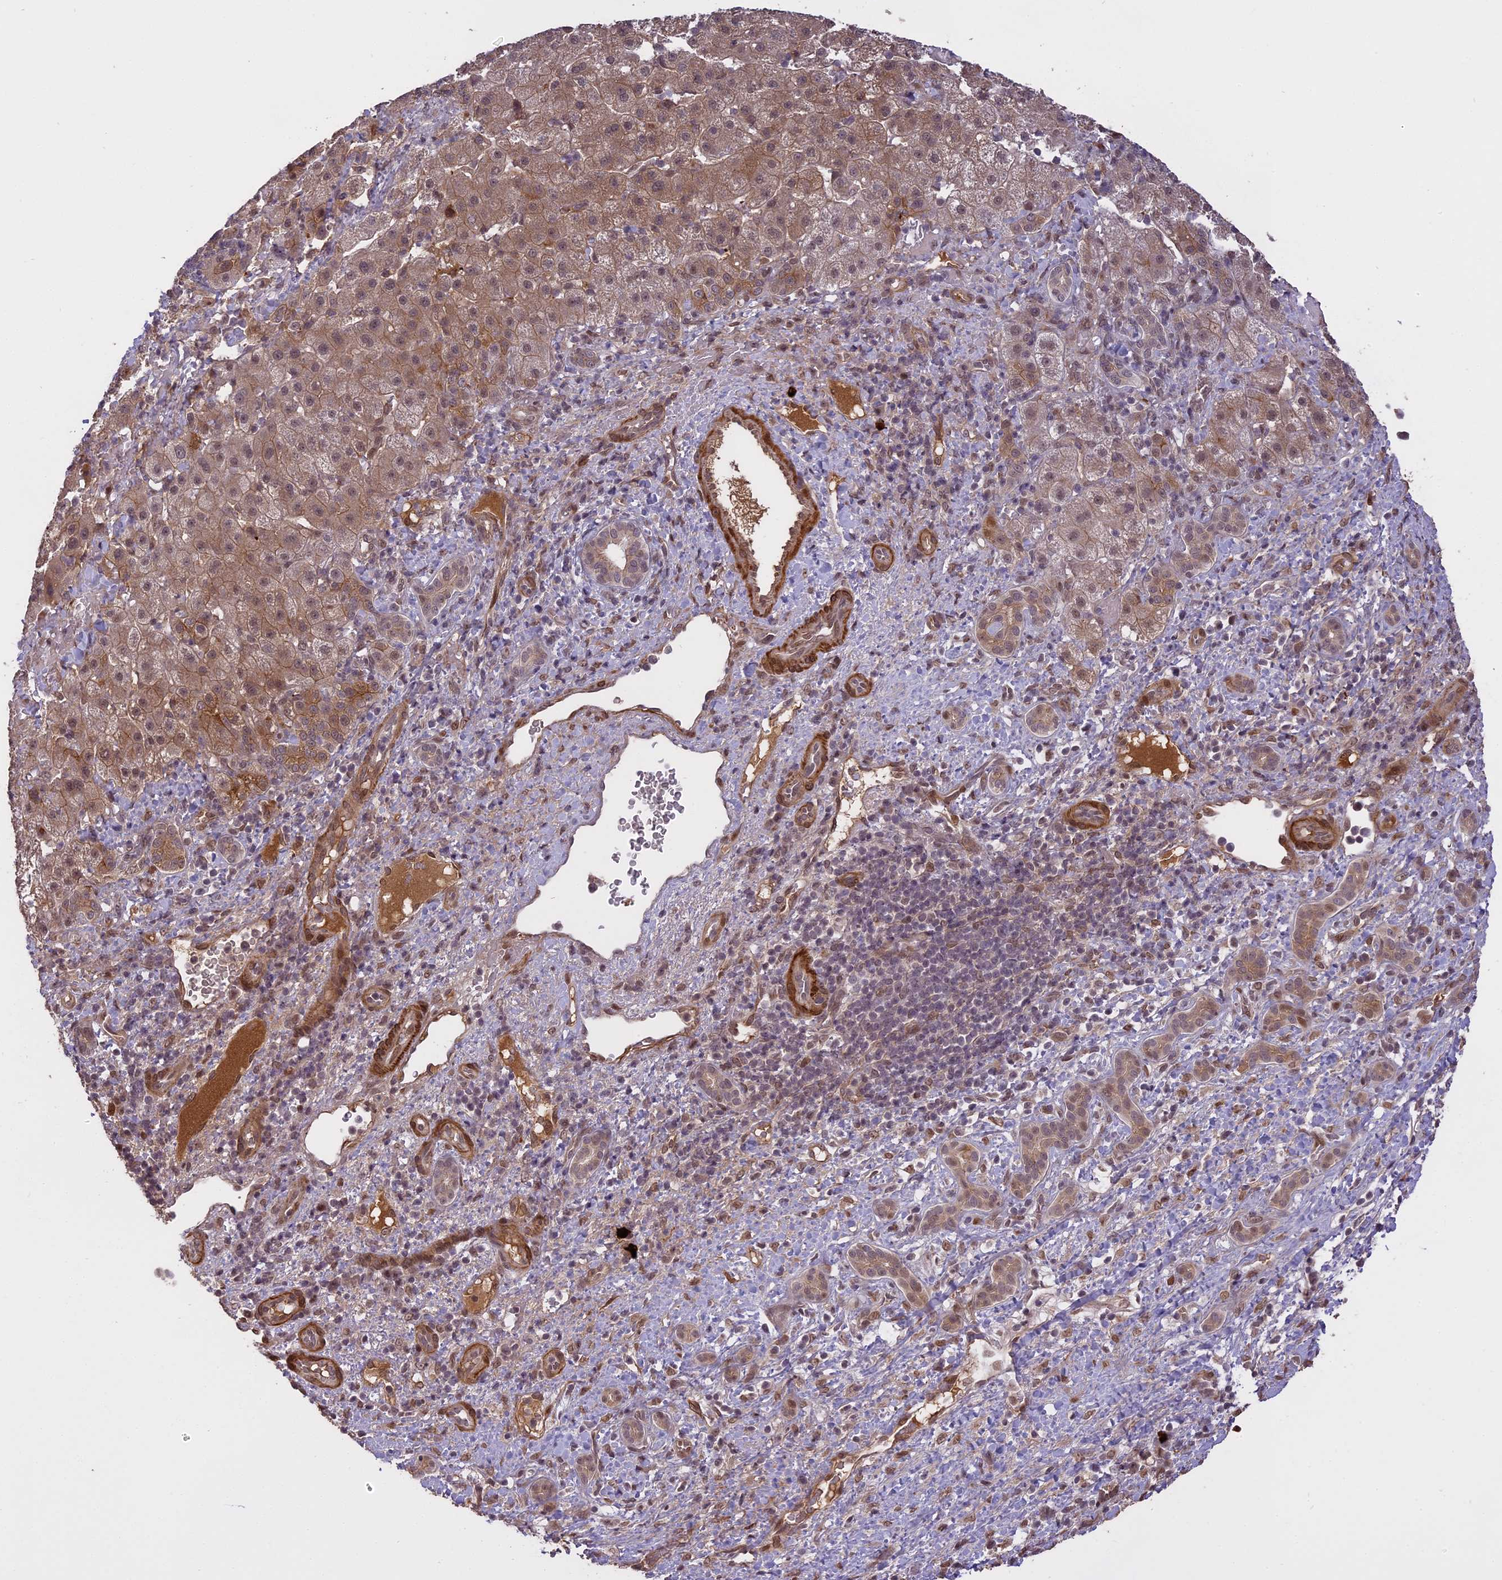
{"staining": {"intensity": "moderate", "quantity": ">75%", "location": "cytoplasmic/membranous,nuclear"}, "tissue": "liver cancer", "cell_type": "Tumor cells", "image_type": "cancer", "snomed": [{"axis": "morphology", "description": "Normal tissue, NOS"}, {"axis": "morphology", "description": "Carcinoma, Hepatocellular, NOS"}, {"axis": "topography", "description": "Liver"}], "caption": "Liver cancer (hepatocellular carcinoma) stained for a protein demonstrates moderate cytoplasmic/membranous and nuclear positivity in tumor cells.", "gene": "PRELID2", "patient": {"sex": "male", "age": 57}}